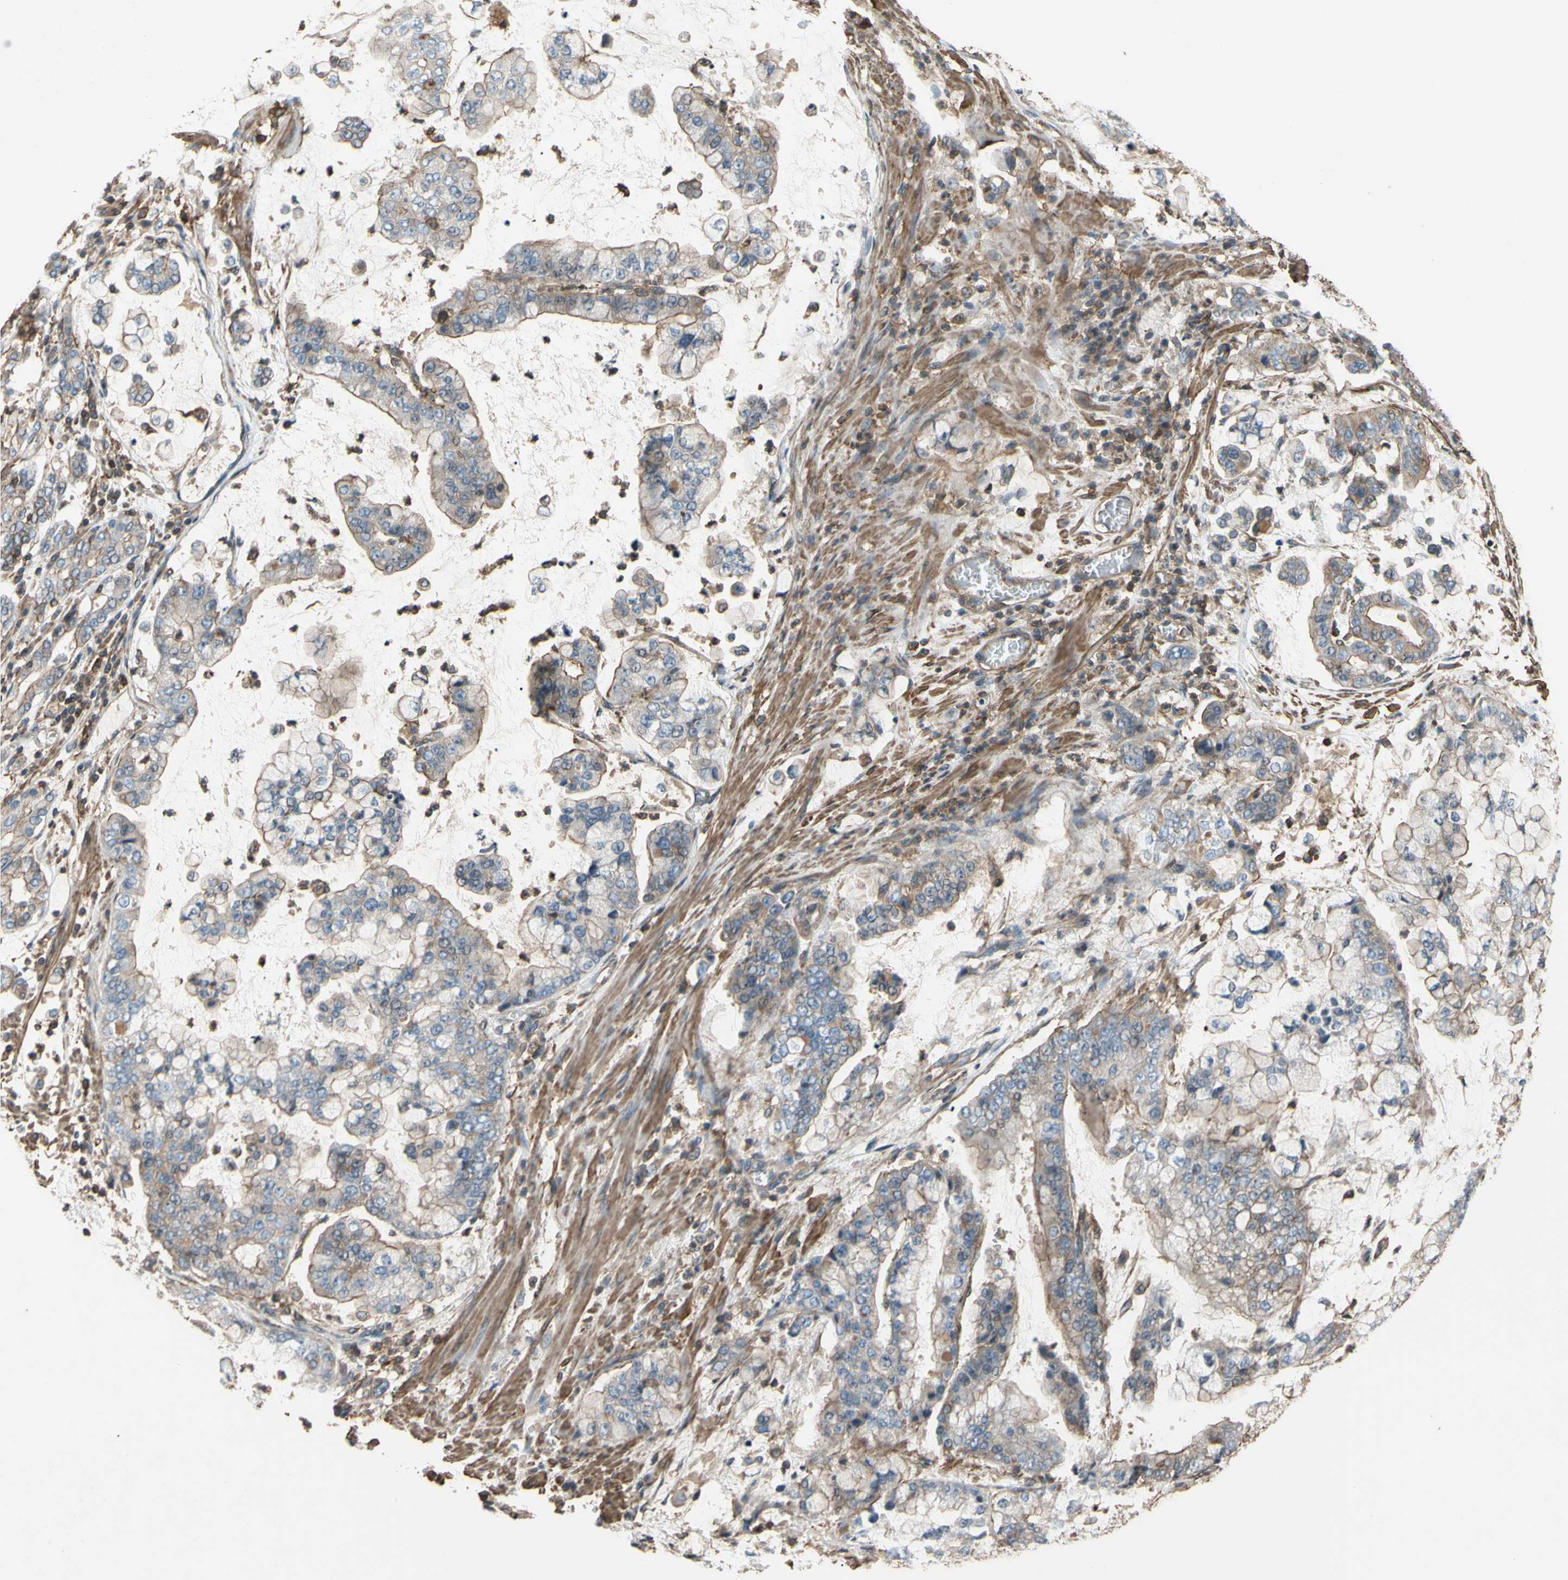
{"staining": {"intensity": "moderate", "quantity": "25%-75%", "location": "cytoplasmic/membranous"}, "tissue": "stomach cancer", "cell_type": "Tumor cells", "image_type": "cancer", "snomed": [{"axis": "morphology", "description": "Normal tissue, NOS"}, {"axis": "morphology", "description": "Adenocarcinoma, NOS"}, {"axis": "topography", "description": "Stomach, upper"}, {"axis": "topography", "description": "Stomach"}], "caption": "Stomach cancer stained for a protein shows moderate cytoplasmic/membranous positivity in tumor cells.", "gene": "ADD3", "patient": {"sex": "male", "age": 76}}